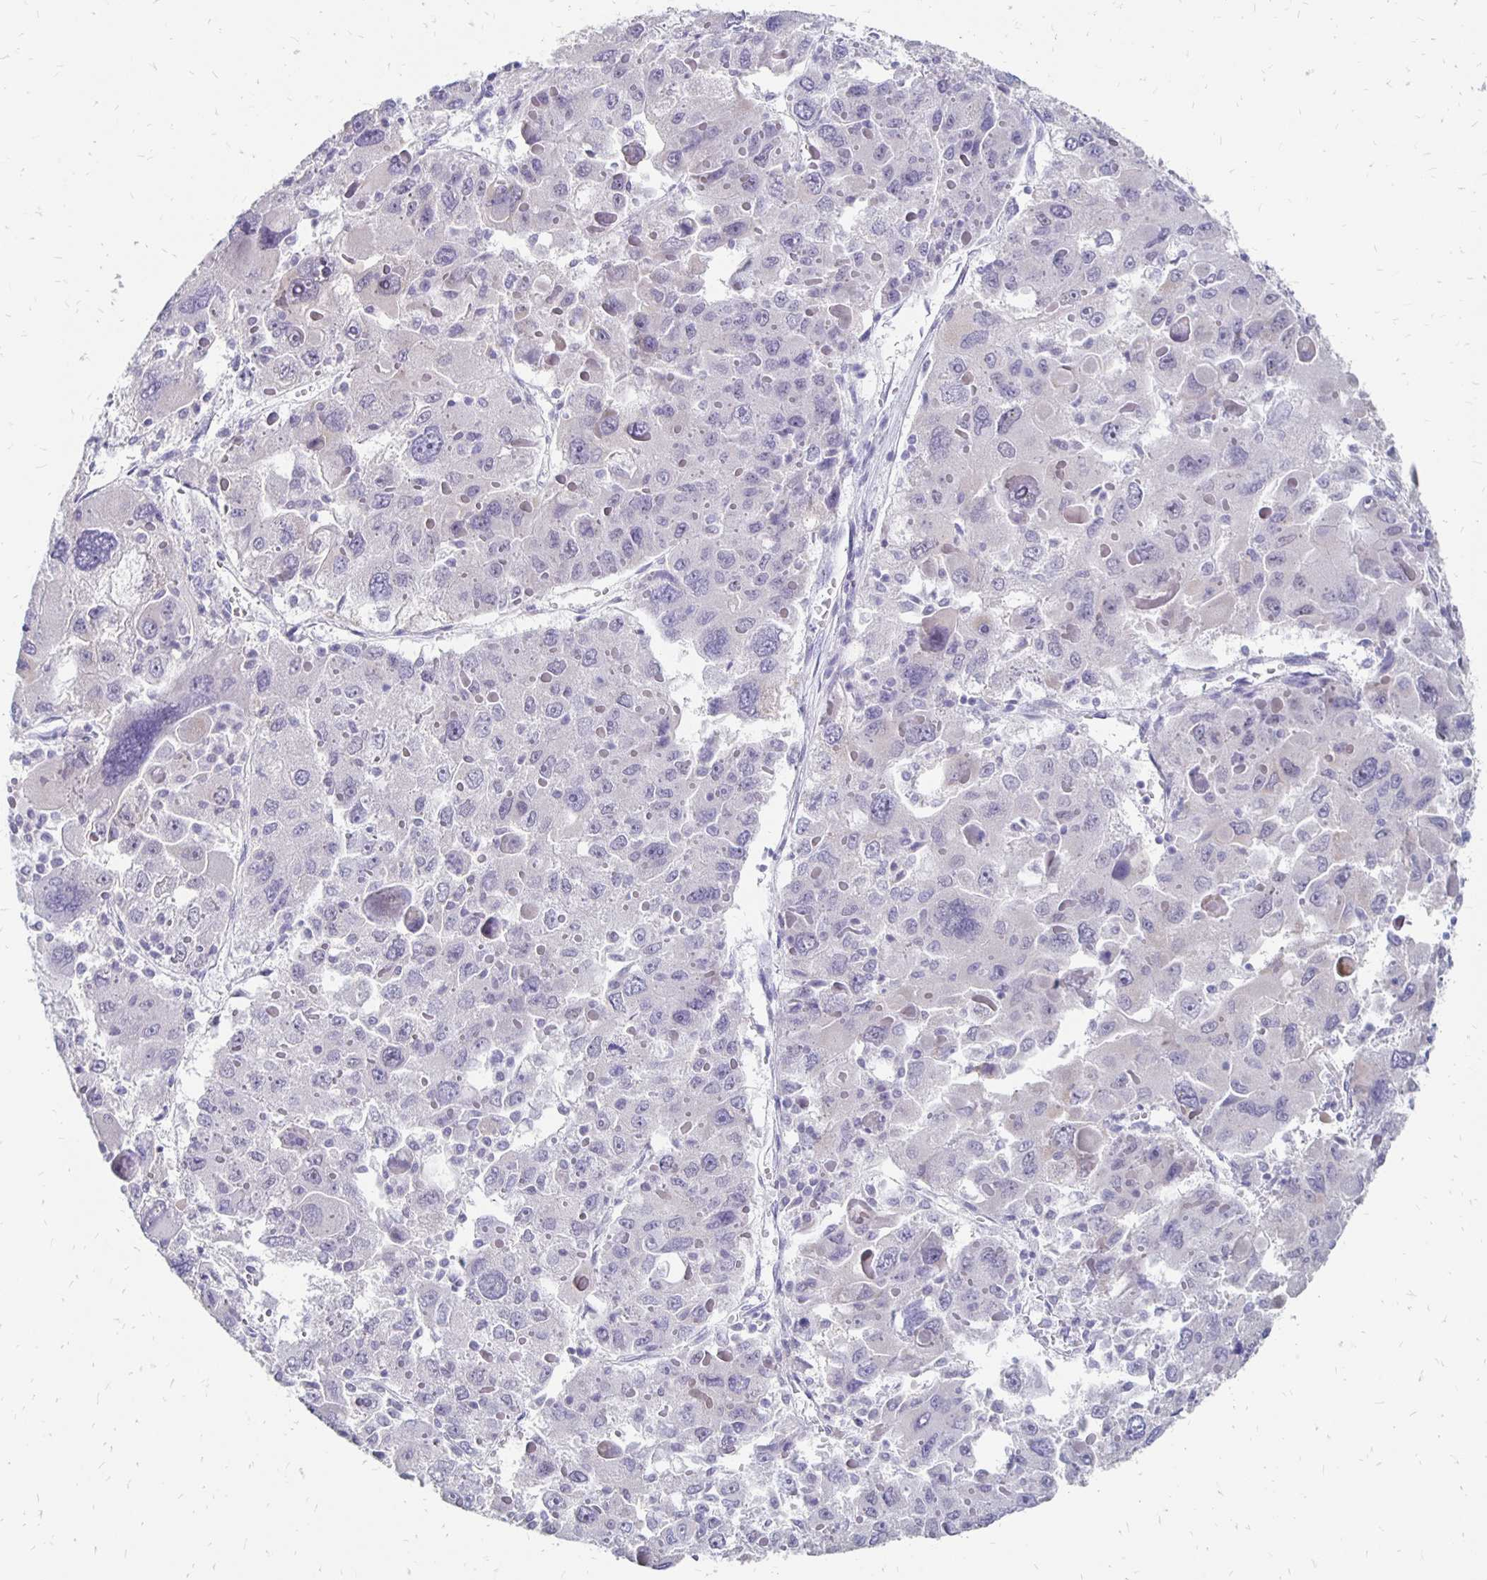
{"staining": {"intensity": "negative", "quantity": "none", "location": "none"}, "tissue": "liver cancer", "cell_type": "Tumor cells", "image_type": "cancer", "snomed": [{"axis": "morphology", "description": "Carcinoma, Hepatocellular, NOS"}, {"axis": "topography", "description": "Liver"}], "caption": "Liver cancer stained for a protein using immunohistochemistry exhibits no staining tumor cells.", "gene": "ATOSB", "patient": {"sex": "female", "age": 41}}